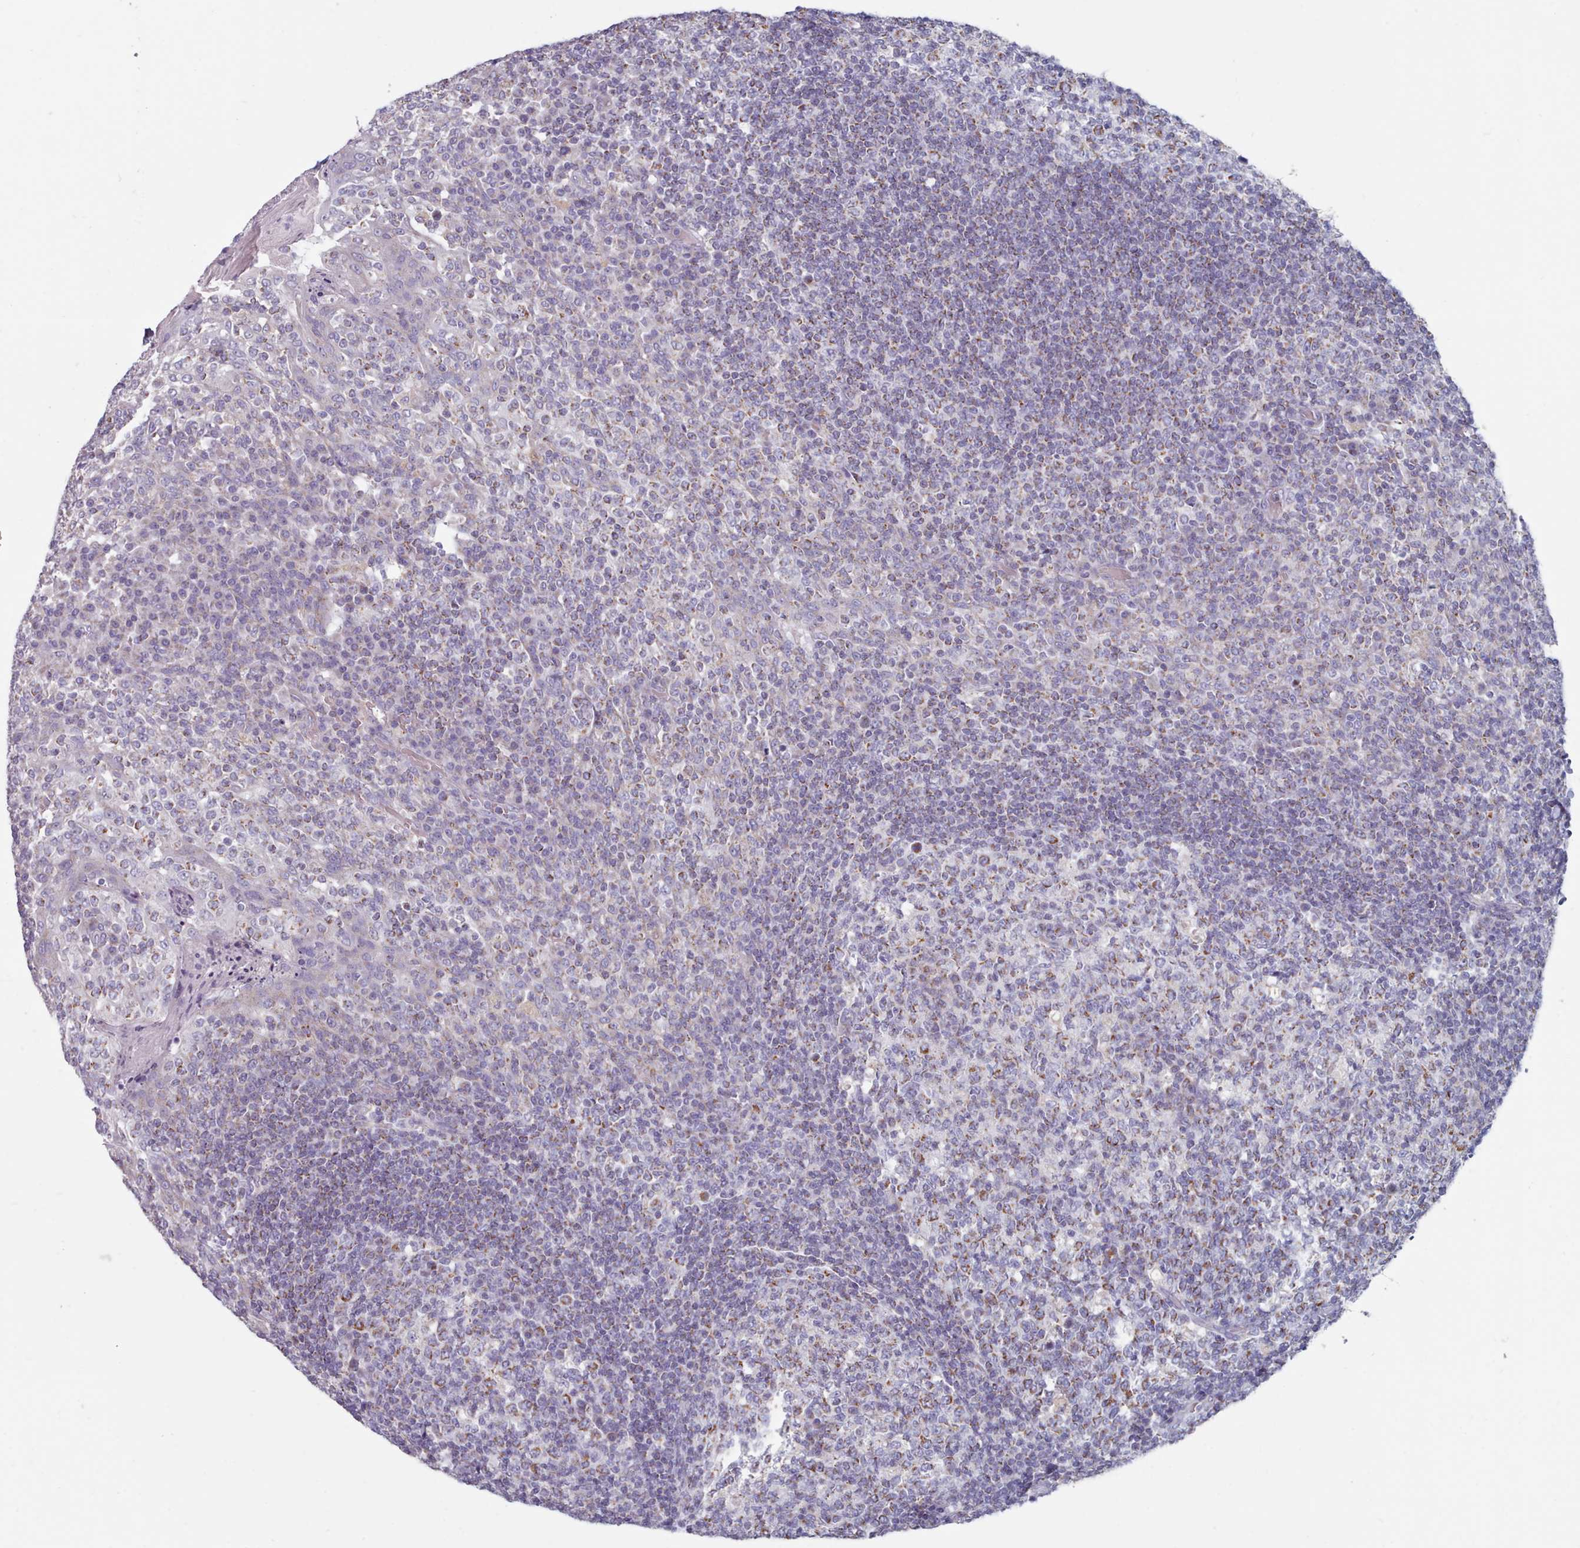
{"staining": {"intensity": "weak", "quantity": "25%-75%", "location": "cytoplasmic/membranous"}, "tissue": "tonsil", "cell_type": "Germinal center cells", "image_type": "normal", "snomed": [{"axis": "morphology", "description": "Normal tissue, NOS"}, {"axis": "topography", "description": "Tonsil"}], "caption": "Tonsil stained with immunohistochemistry (IHC) displays weak cytoplasmic/membranous expression in about 25%-75% of germinal center cells.", "gene": "HAO1", "patient": {"sex": "female", "age": 19}}